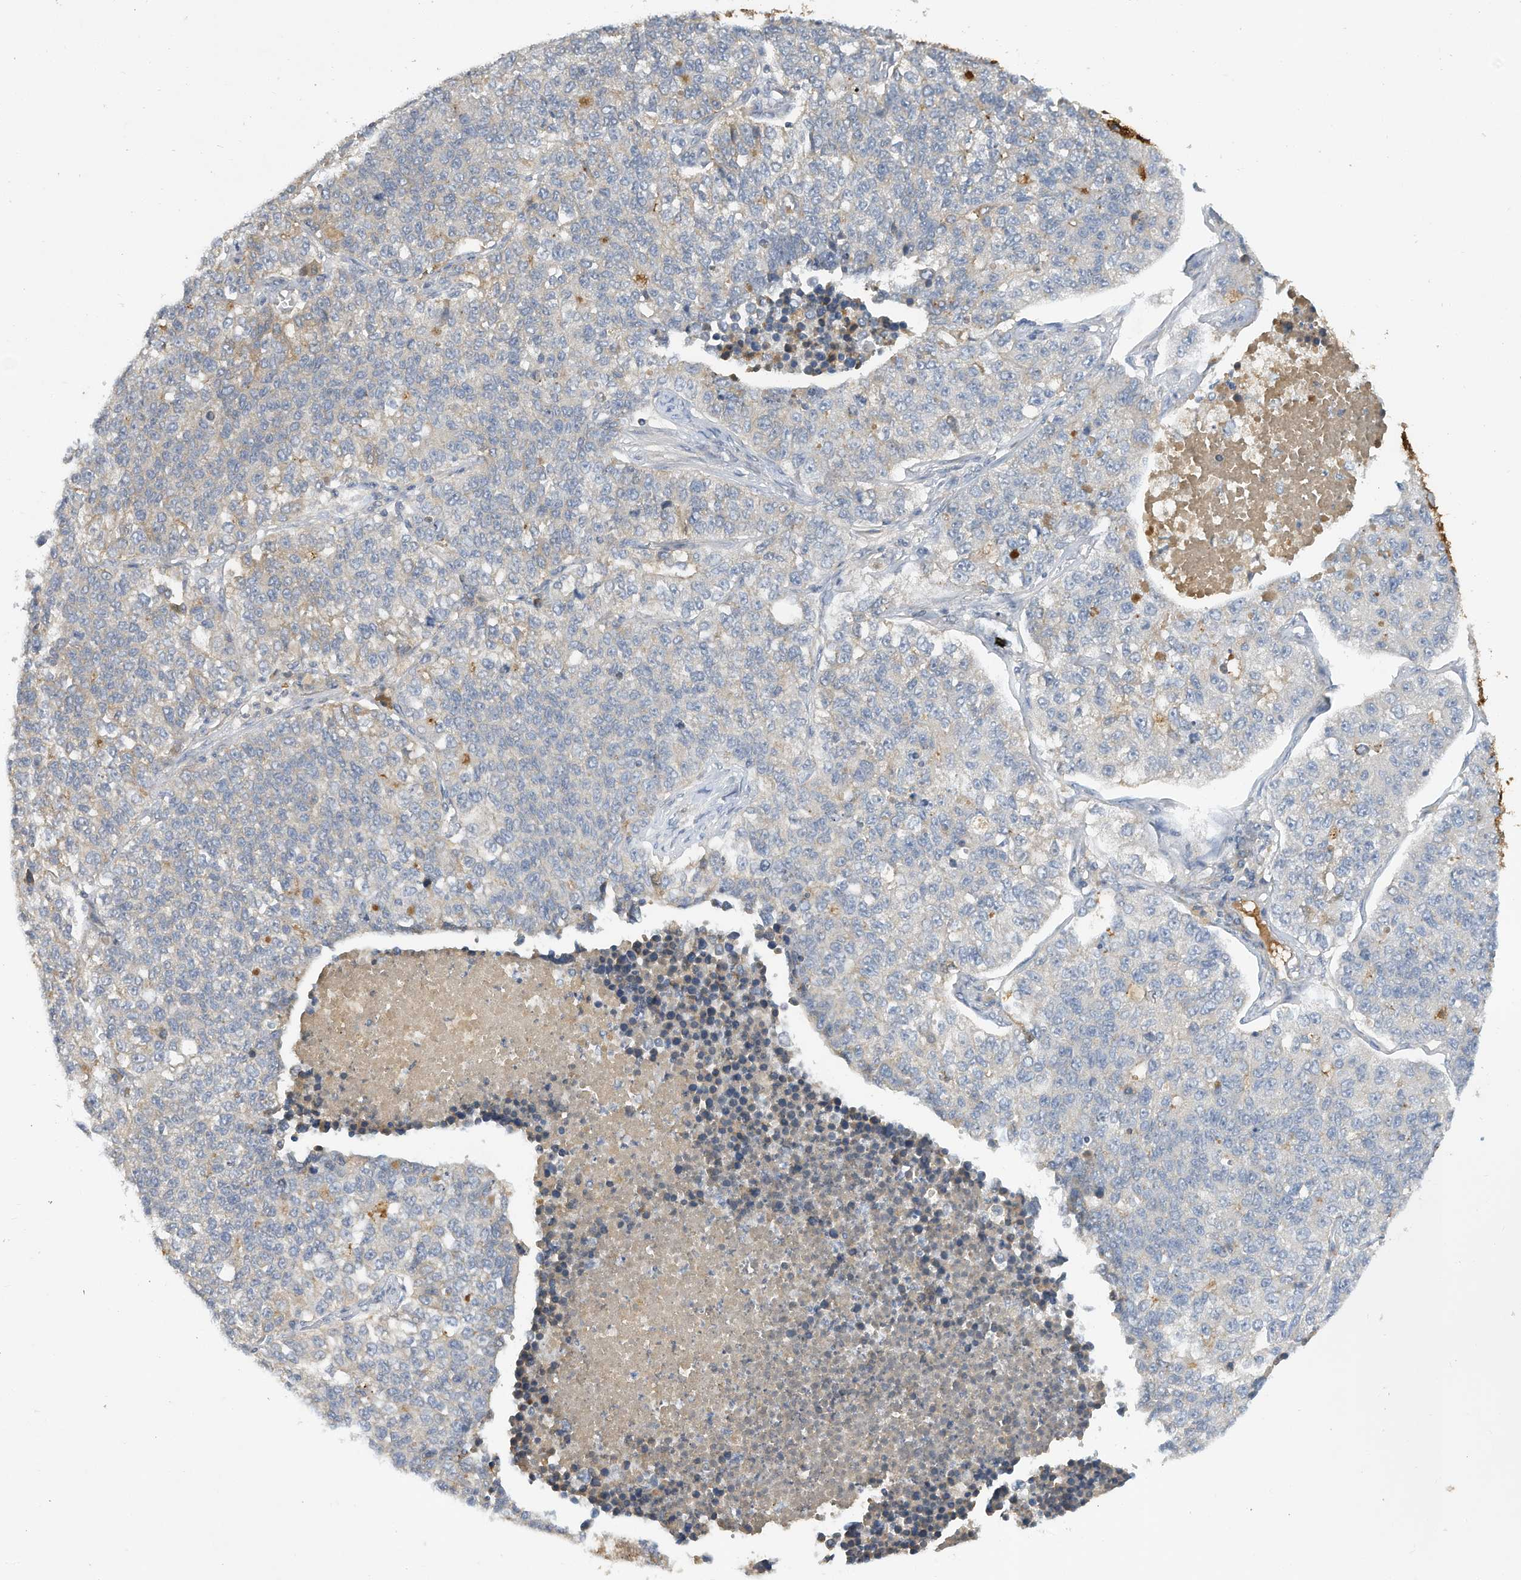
{"staining": {"intensity": "negative", "quantity": "none", "location": "none"}, "tissue": "lung cancer", "cell_type": "Tumor cells", "image_type": "cancer", "snomed": [{"axis": "morphology", "description": "Adenocarcinoma, NOS"}, {"axis": "topography", "description": "Lung"}], "caption": "Micrograph shows no protein positivity in tumor cells of lung cancer (adenocarcinoma) tissue.", "gene": "HAS3", "patient": {"sex": "male", "age": 49}}